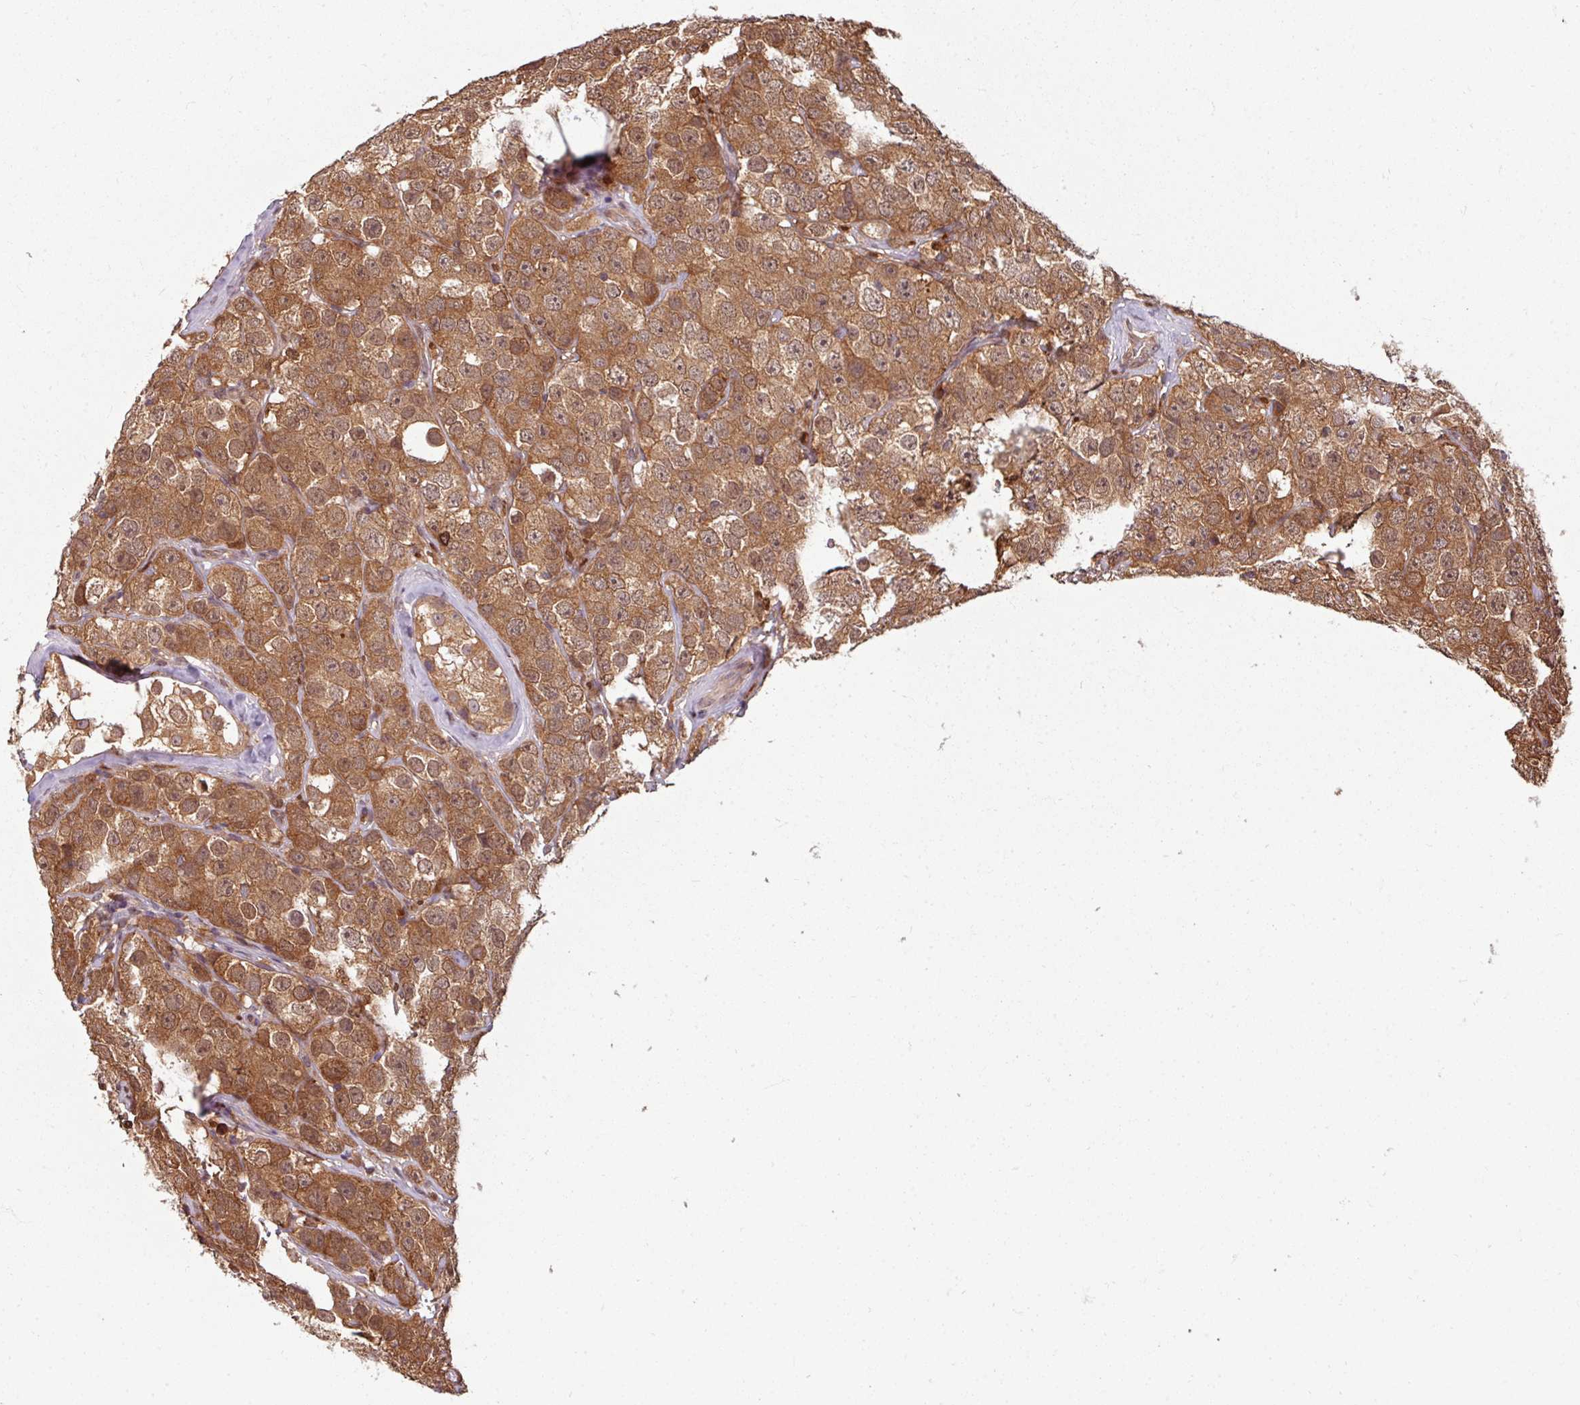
{"staining": {"intensity": "moderate", "quantity": ">75%", "location": "cytoplasmic/membranous,nuclear"}, "tissue": "testis cancer", "cell_type": "Tumor cells", "image_type": "cancer", "snomed": [{"axis": "morphology", "description": "Seminoma, NOS"}, {"axis": "topography", "description": "Testis"}], "caption": "Testis cancer (seminoma) stained with a protein marker displays moderate staining in tumor cells.", "gene": "KCTD11", "patient": {"sex": "male", "age": 28}}